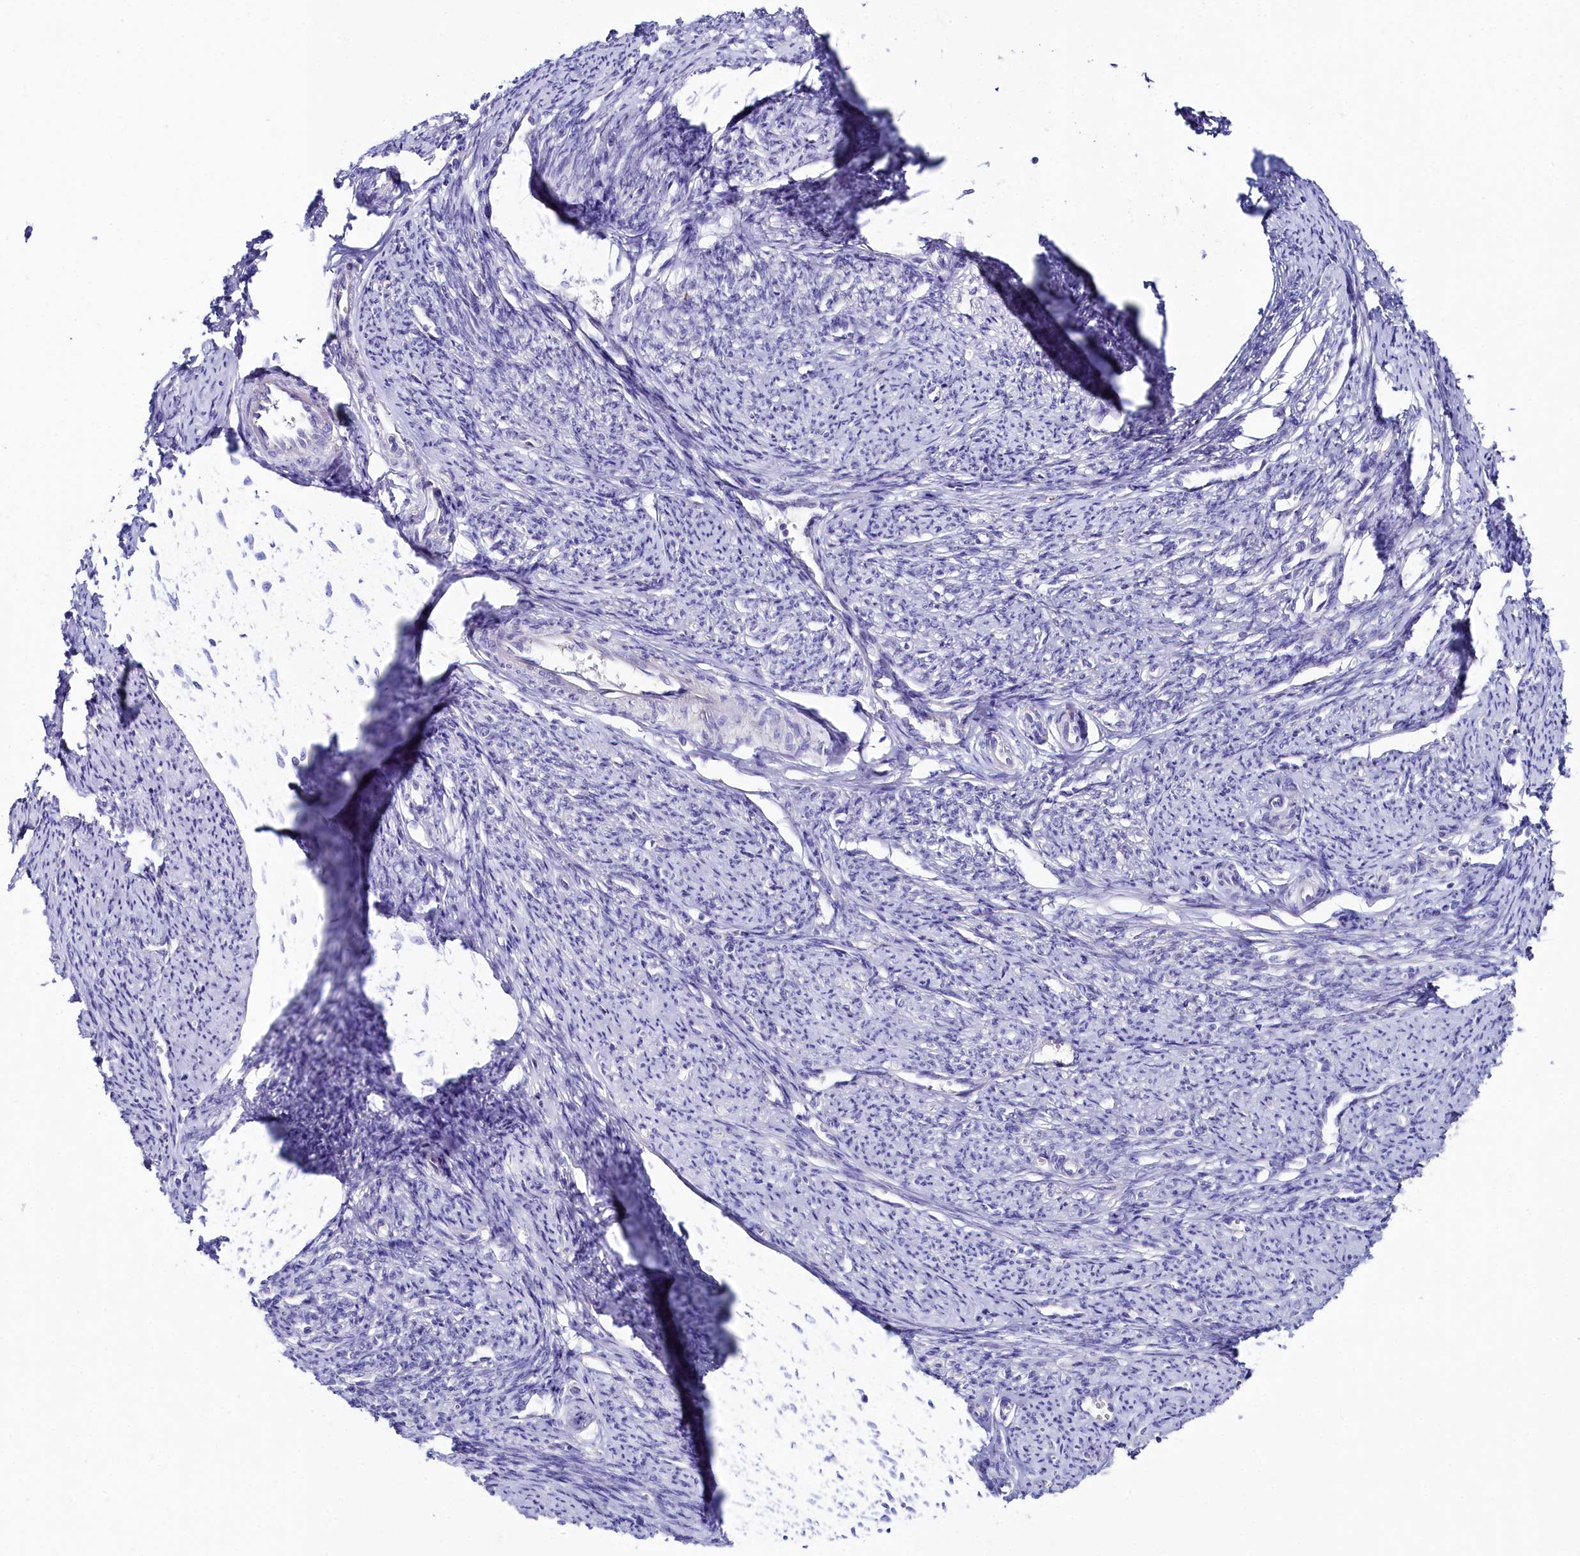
{"staining": {"intensity": "negative", "quantity": "none", "location": "none"}, "tissue": "smooth muscle", "cell_type": "Smooth muscle cells", "image_type": "normal", "snomed": [{"axis": "morphology", "description": "Normal tissue, NOS"}, {"axis": "topography", "description": "Smooth muscle"}, {"axis": "topography", "description": "Uterus"}], "caption": "IHC of unremarkable human smooth muscle displays no positivity in smooth muscle cells. (DAB (3,3'-diaminobenzidine) IHC visualized using brightfield microscopy, high magnification).", "gene": "SLC49A3", "patient": {"sex": "female", "age": 59}}